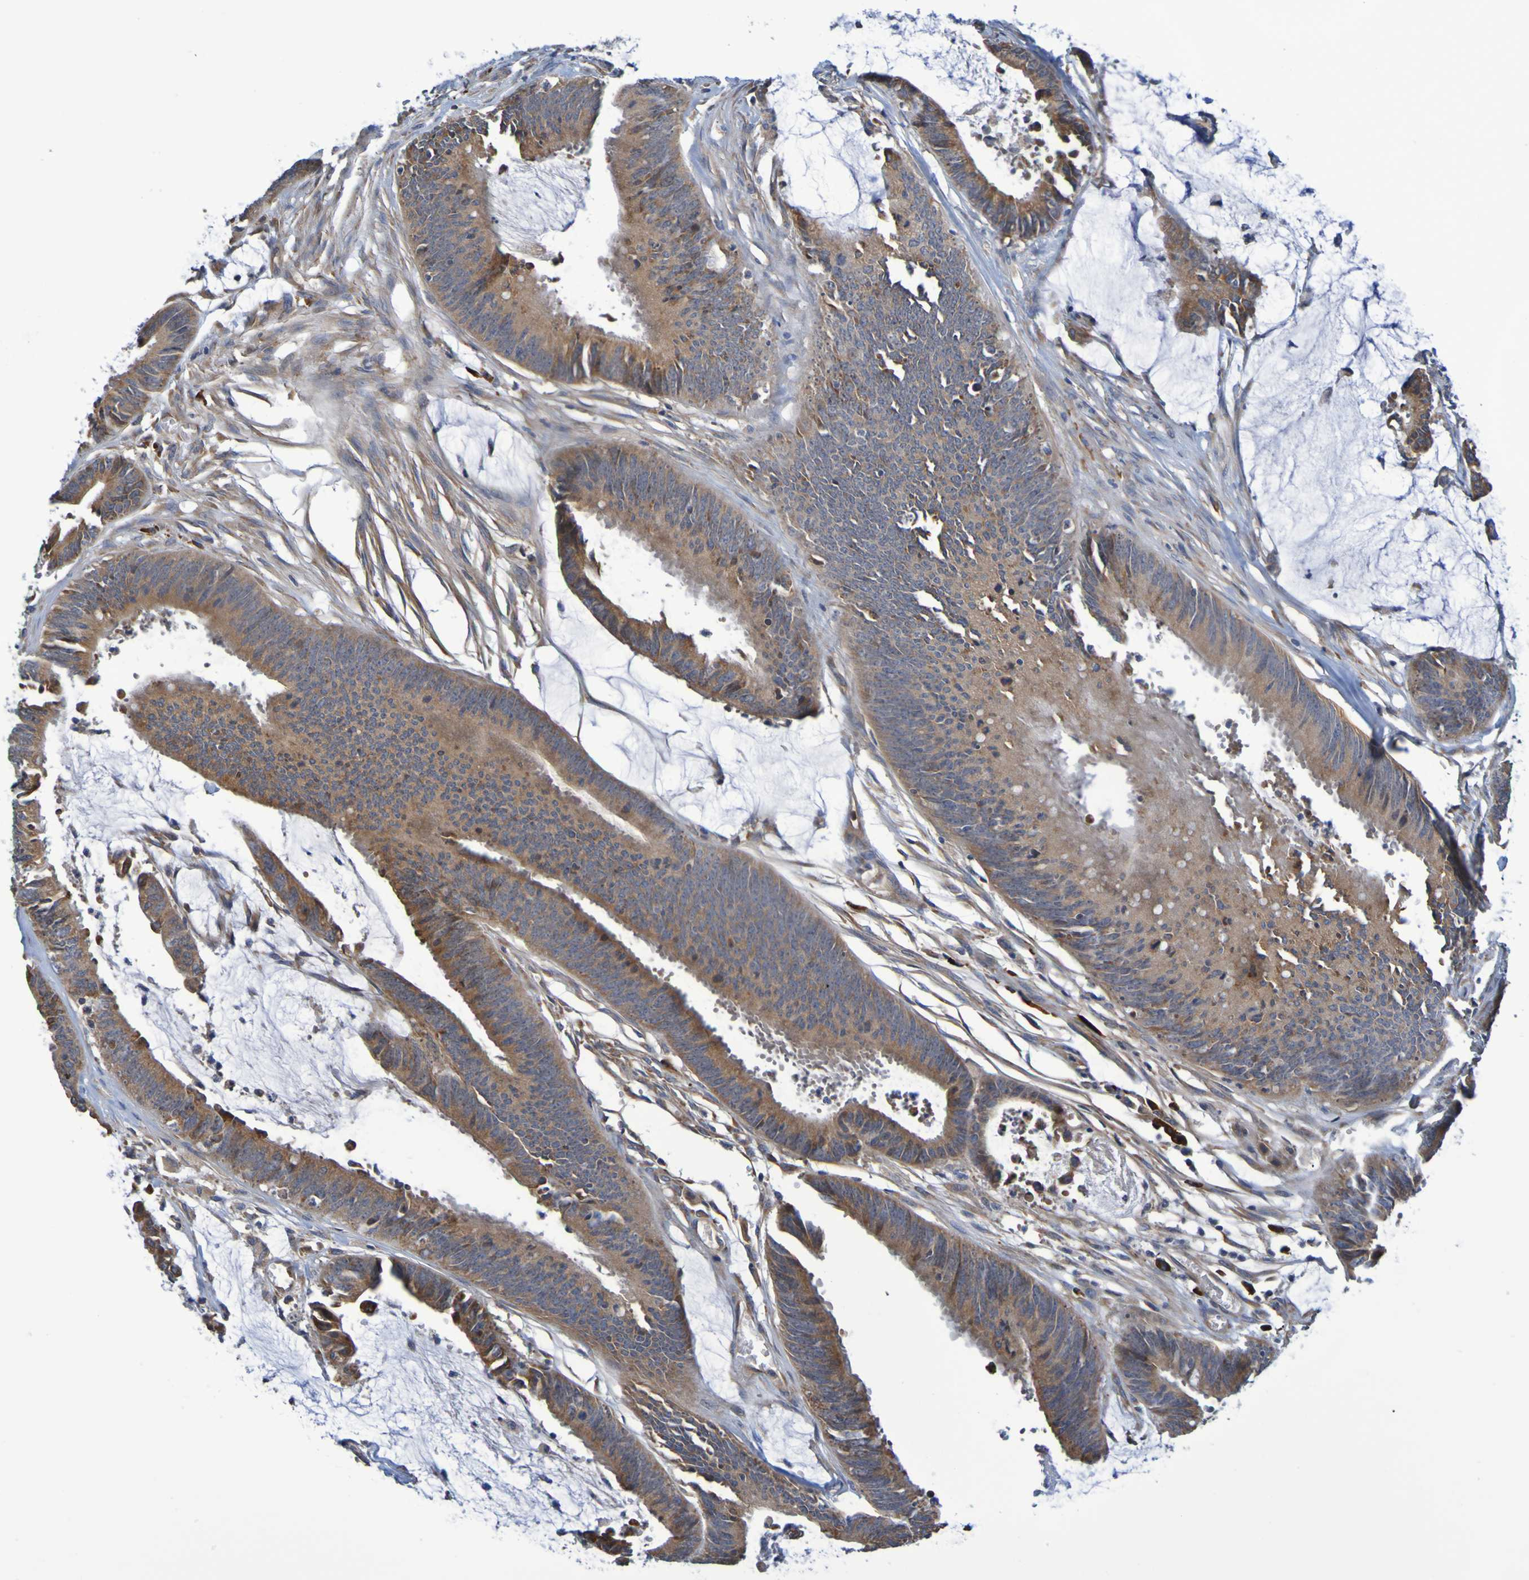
{"staining": {"intensity": "moderate", "quantity": ">75%", "location": "cytoplasmic/membranous"}, "tissue": "colorectal cancer", "cell_type": "Tumor cells", "image_type": "cancer", "snomed": [{"axis": "morphology", "description": "Adenocarcinoma, NOS"}, {"axis": "topography", "description": "Rectum"}], "caption": "Colorectal cancer (adenocarcinoma) stained with DAB (3,3'-diaminobenzidine) immunohistochemistry exhibits medium levels of moderate cytoplasmic/membranous positivity in approximately >75% of tumor cells.", "gene": "CLDN18", "patient": {"sex": "female", "age": 66}}